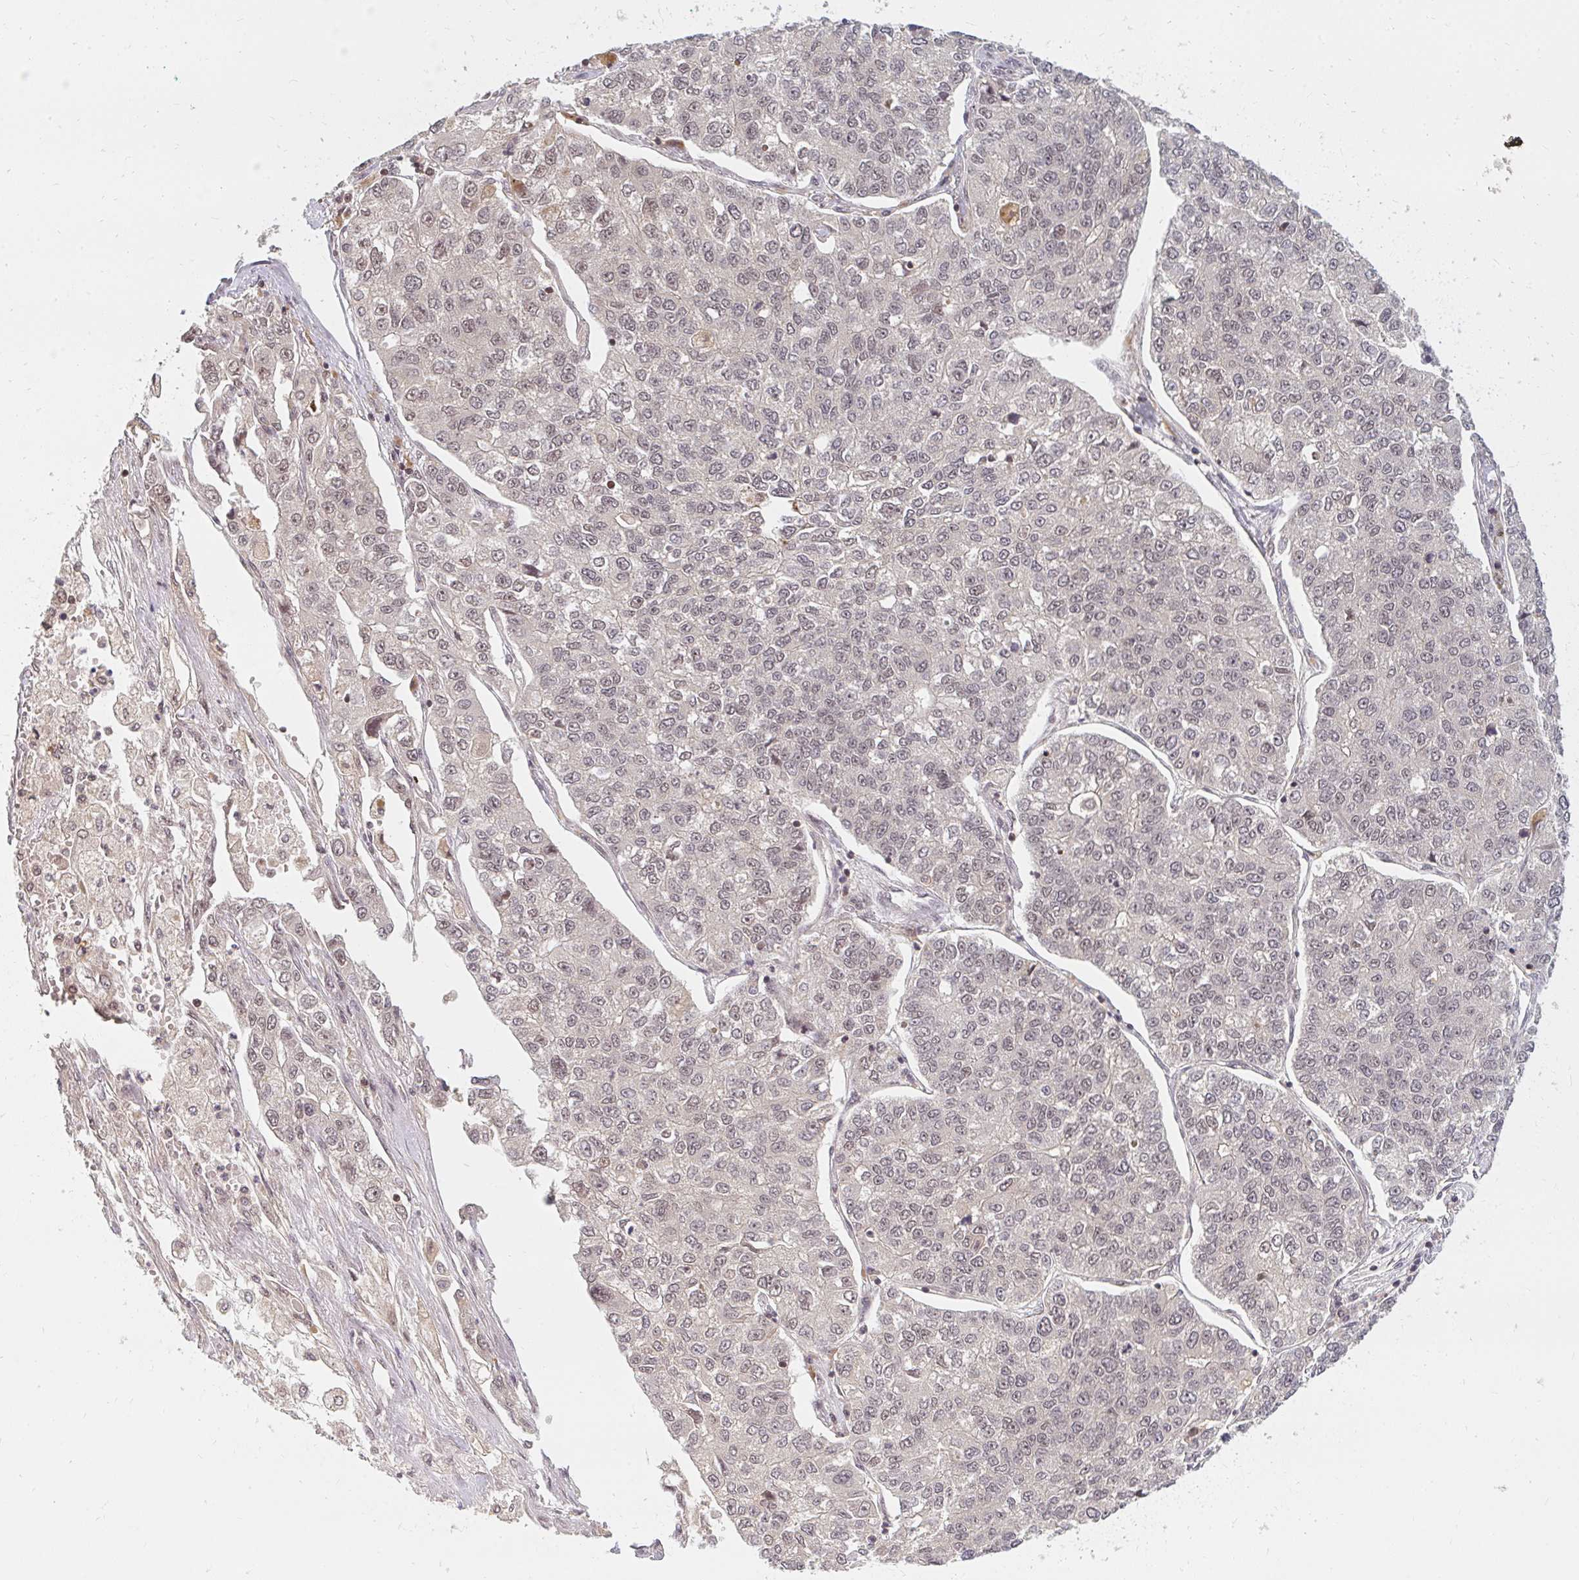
{"staining": {"intensity": "negative", "quantity": "none", "location": "none"}, "tissue": "lung cancer", "cell_type": "Tumor cells", "image_type": "cancer", "snomed": [{"axis": "morphology", "description": "Adenocarcinoma, NOS"}, {"axis": "topography", "description": "Lung"}], "caption": "Lung adenocarcinoma was stained to show a protein in brown. There is no significant expression in tumor cells.", "gene": "GTF3C6", "patient": {"sex": "male", "age": 49}}